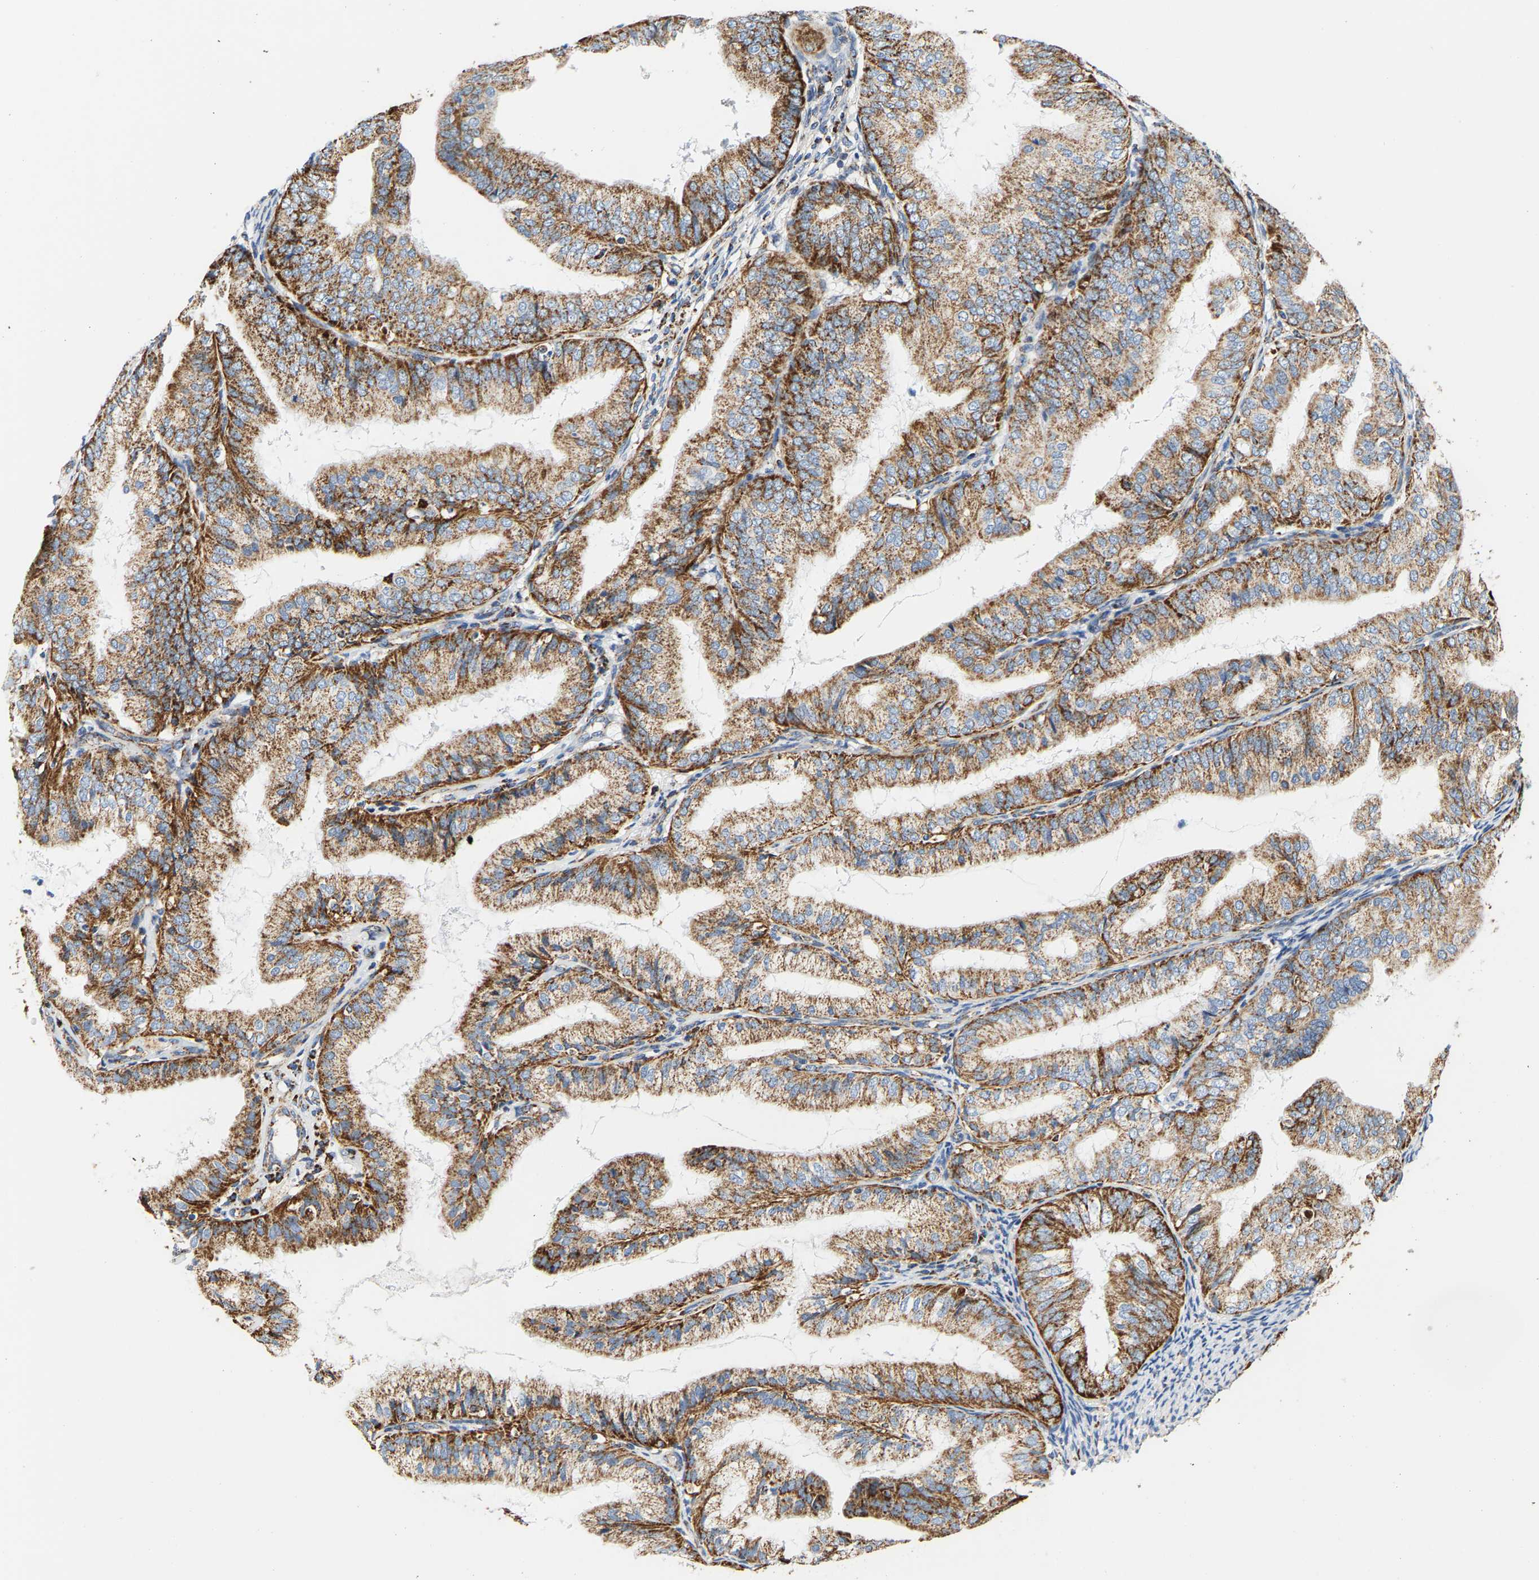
{"staining": {"intensity": "strong", "quantity": ">75%", "location": "cytoplasmic/membranous"}, "tissue": "endometrial cancer", "cell_type": "Tumor cells", "image_type": "cancer", "snomed": [{"axis": "morphology", "description": "Adenocarcinoma, NOS"}, {"axis": "topography", "description": "Endometrium"}], "caption": "Protein expression analysis of human endometrial cancer (adenocarcinoma) reveals strong cytoplasmic/membranous staining in about >75% of tumor cells.", "gene": "SHMT2", "patient": {"sex": "female", "age": 63}}